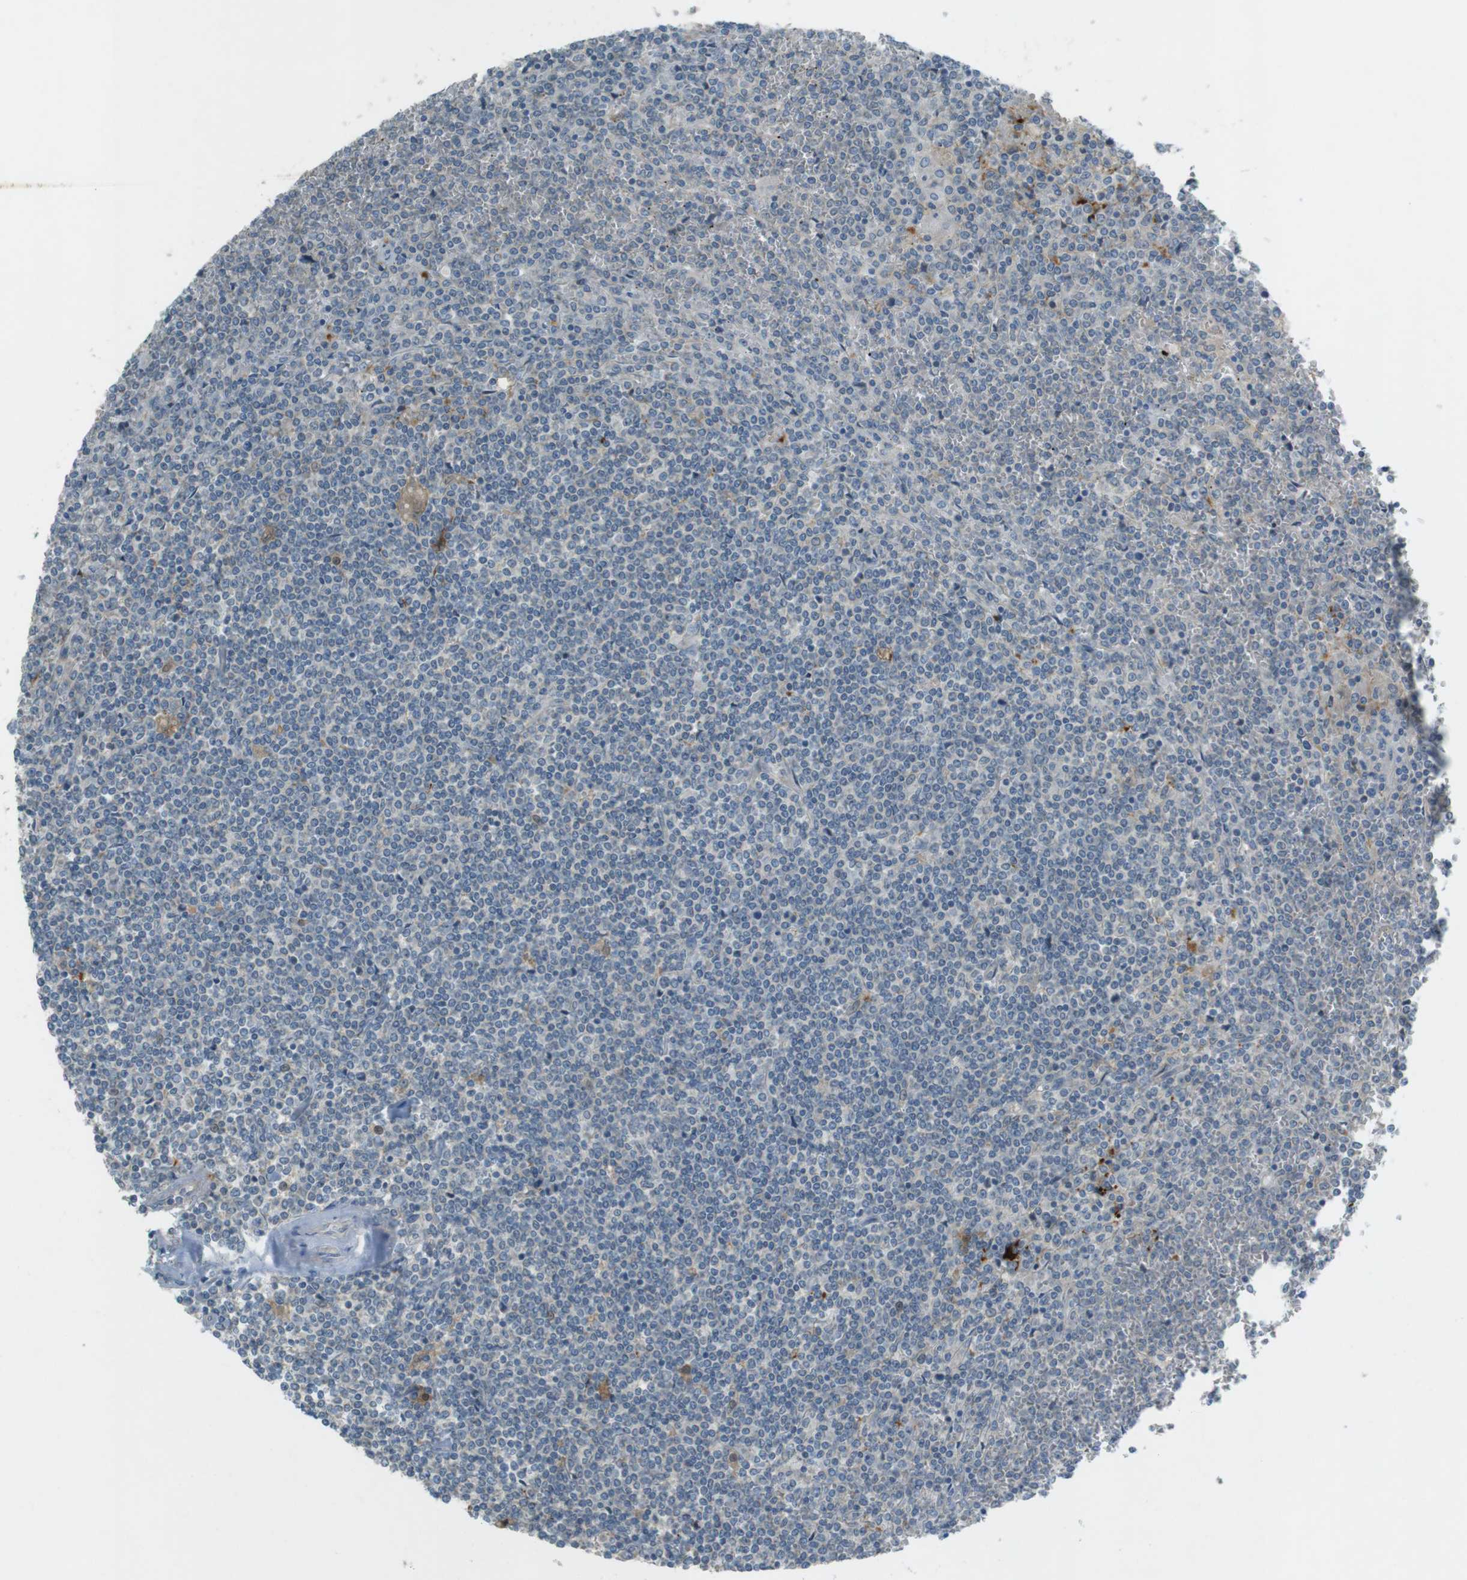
{"staining": {"intensity": "negative", "quantity": "none", "location": "none"}, "tissue": "lymphoma", "cell_type": "Tumor cells", "image_type": "cancer", "snomed": [{"axis": "morphology", "description": "Malignant lymphoma, non-Hodgkin's type, Low grade"}, {"axis": "topography", "description": "Spleen"}], "caption": "Tumor cells show no significant protein positivity in lymphoma.", "gene": "TMEM41B", "patient": {"sex": "female", "age": 19}}